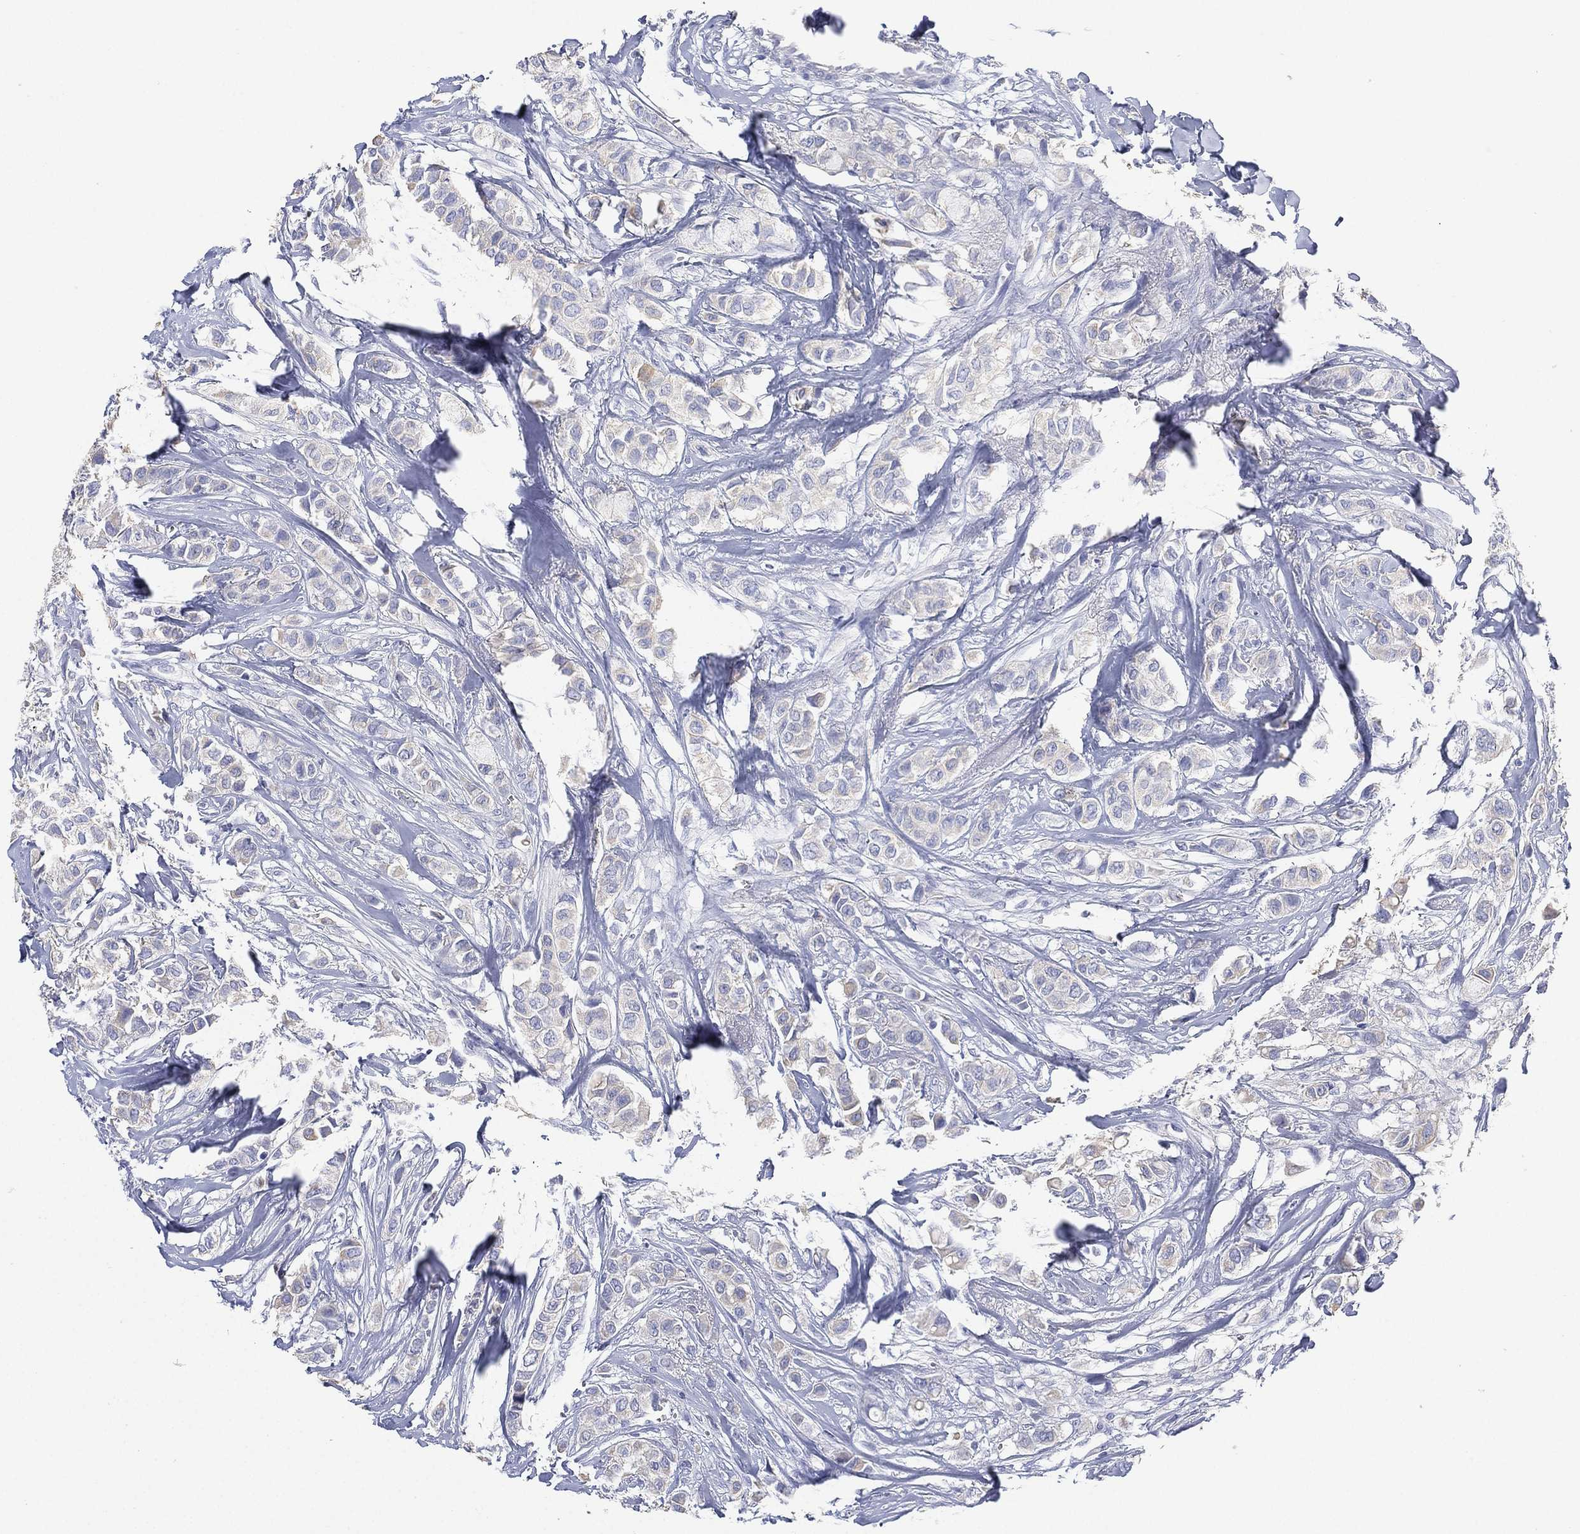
{"staining": {"intensity": "negative", "quantity": "none", "location": "none"}, "tissue": "breast cancer", "cell_type": "Tumor cells", "image_type": "cancer", "snomed": [{"axis": "morphology", "description": "Duct carcinoma"}, {"axis": "topography", "description": "Breast"}], "caption": "Human intraductal carcinoma (breast) stained for a protein using IHC demonstrates no staining in tumor cells.", "gene": "FMO1", "patient": {"sex": "female", "age": 85}}